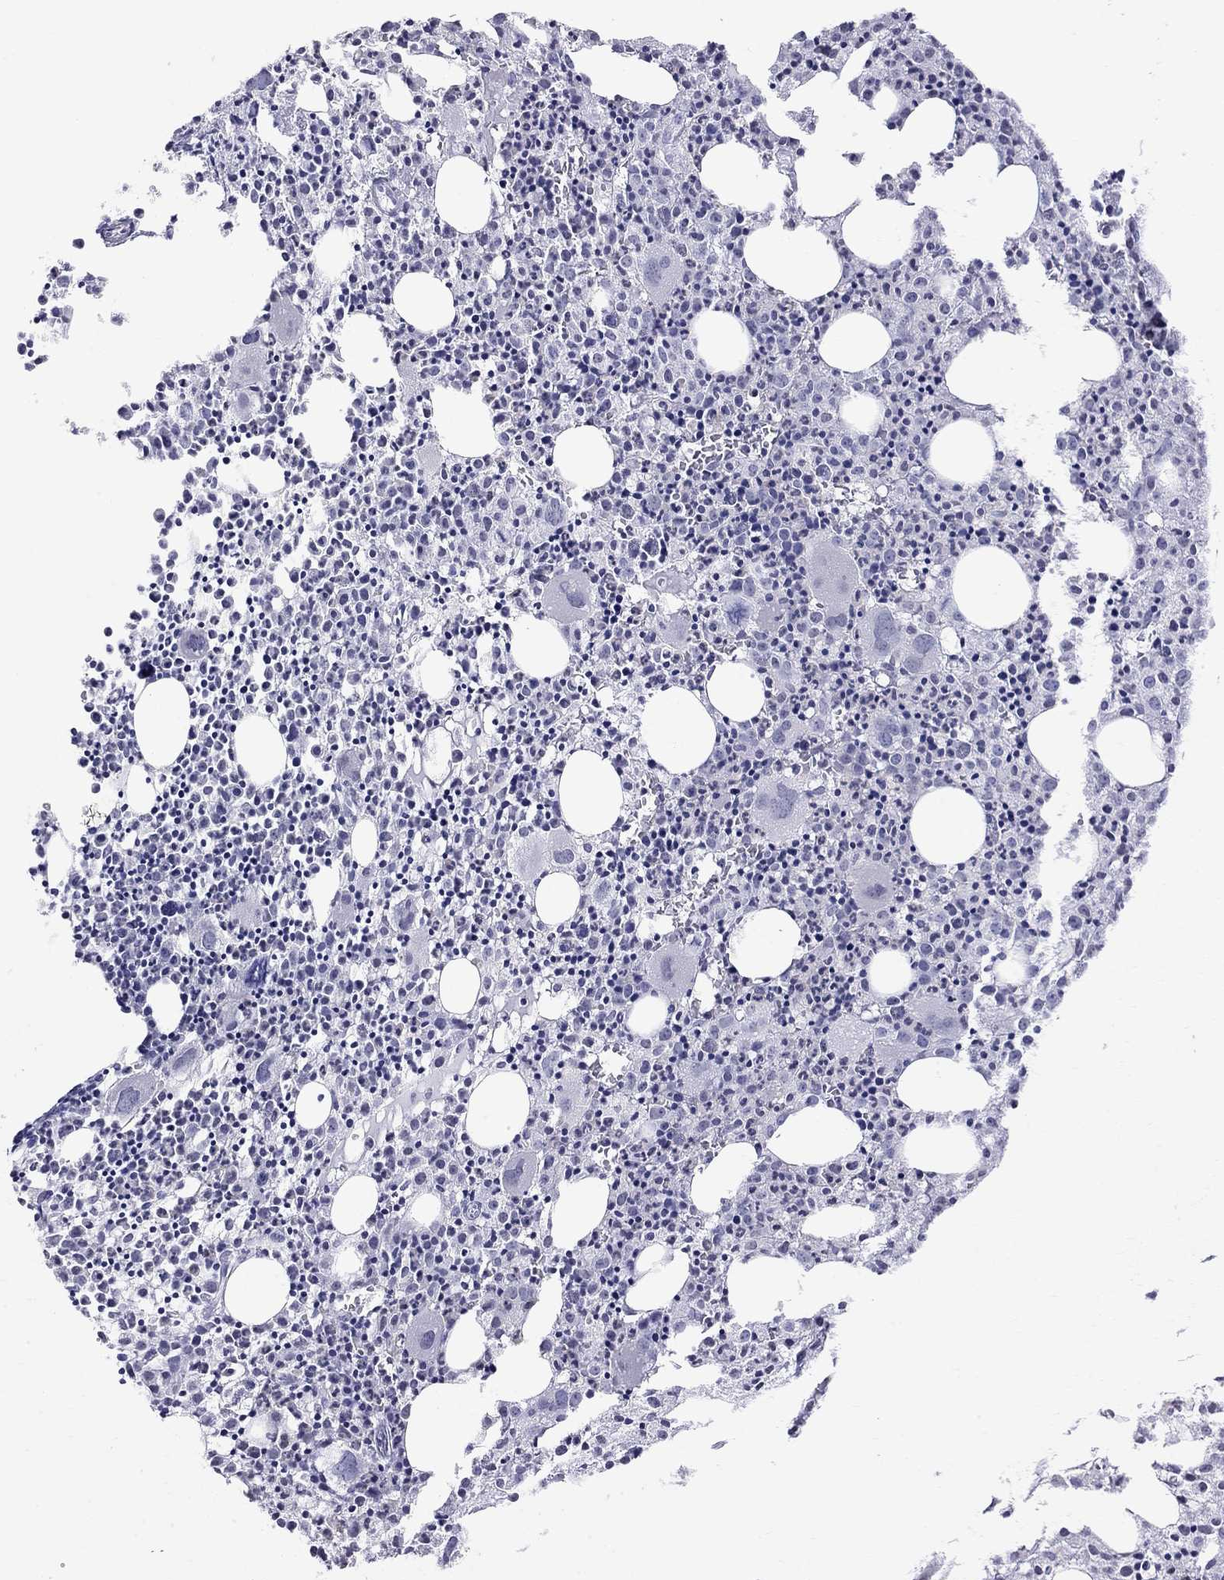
{"staining": {"intensity": "negative", "quantity": "none", "location": "none"}, "tissue": "bone marrow", "cell_type": "Hematopoietic cells", "image_type": "normal", "snomed": [{"axis": "morphology", "description": "Normal tissue, NOS"}, {"axis": "morphology", "description": "Inflammation, NOS"}, {"axis": "topography", "description": "Bone marrow"}], "caption": "IHC photomicrograph of benign bone marrow: human bone marrow stained with DAB (3,3'-diaminobenzidine) reveals no significant protein positivity in hematopoietic cells. The staining is performed using DAB (3,3'-diaminobenzidine) brown chromogen with nuclei counter-stained in using hematoxylin.", "gene": "MUC15", "patient": {"sex": "male", "age": 3}}